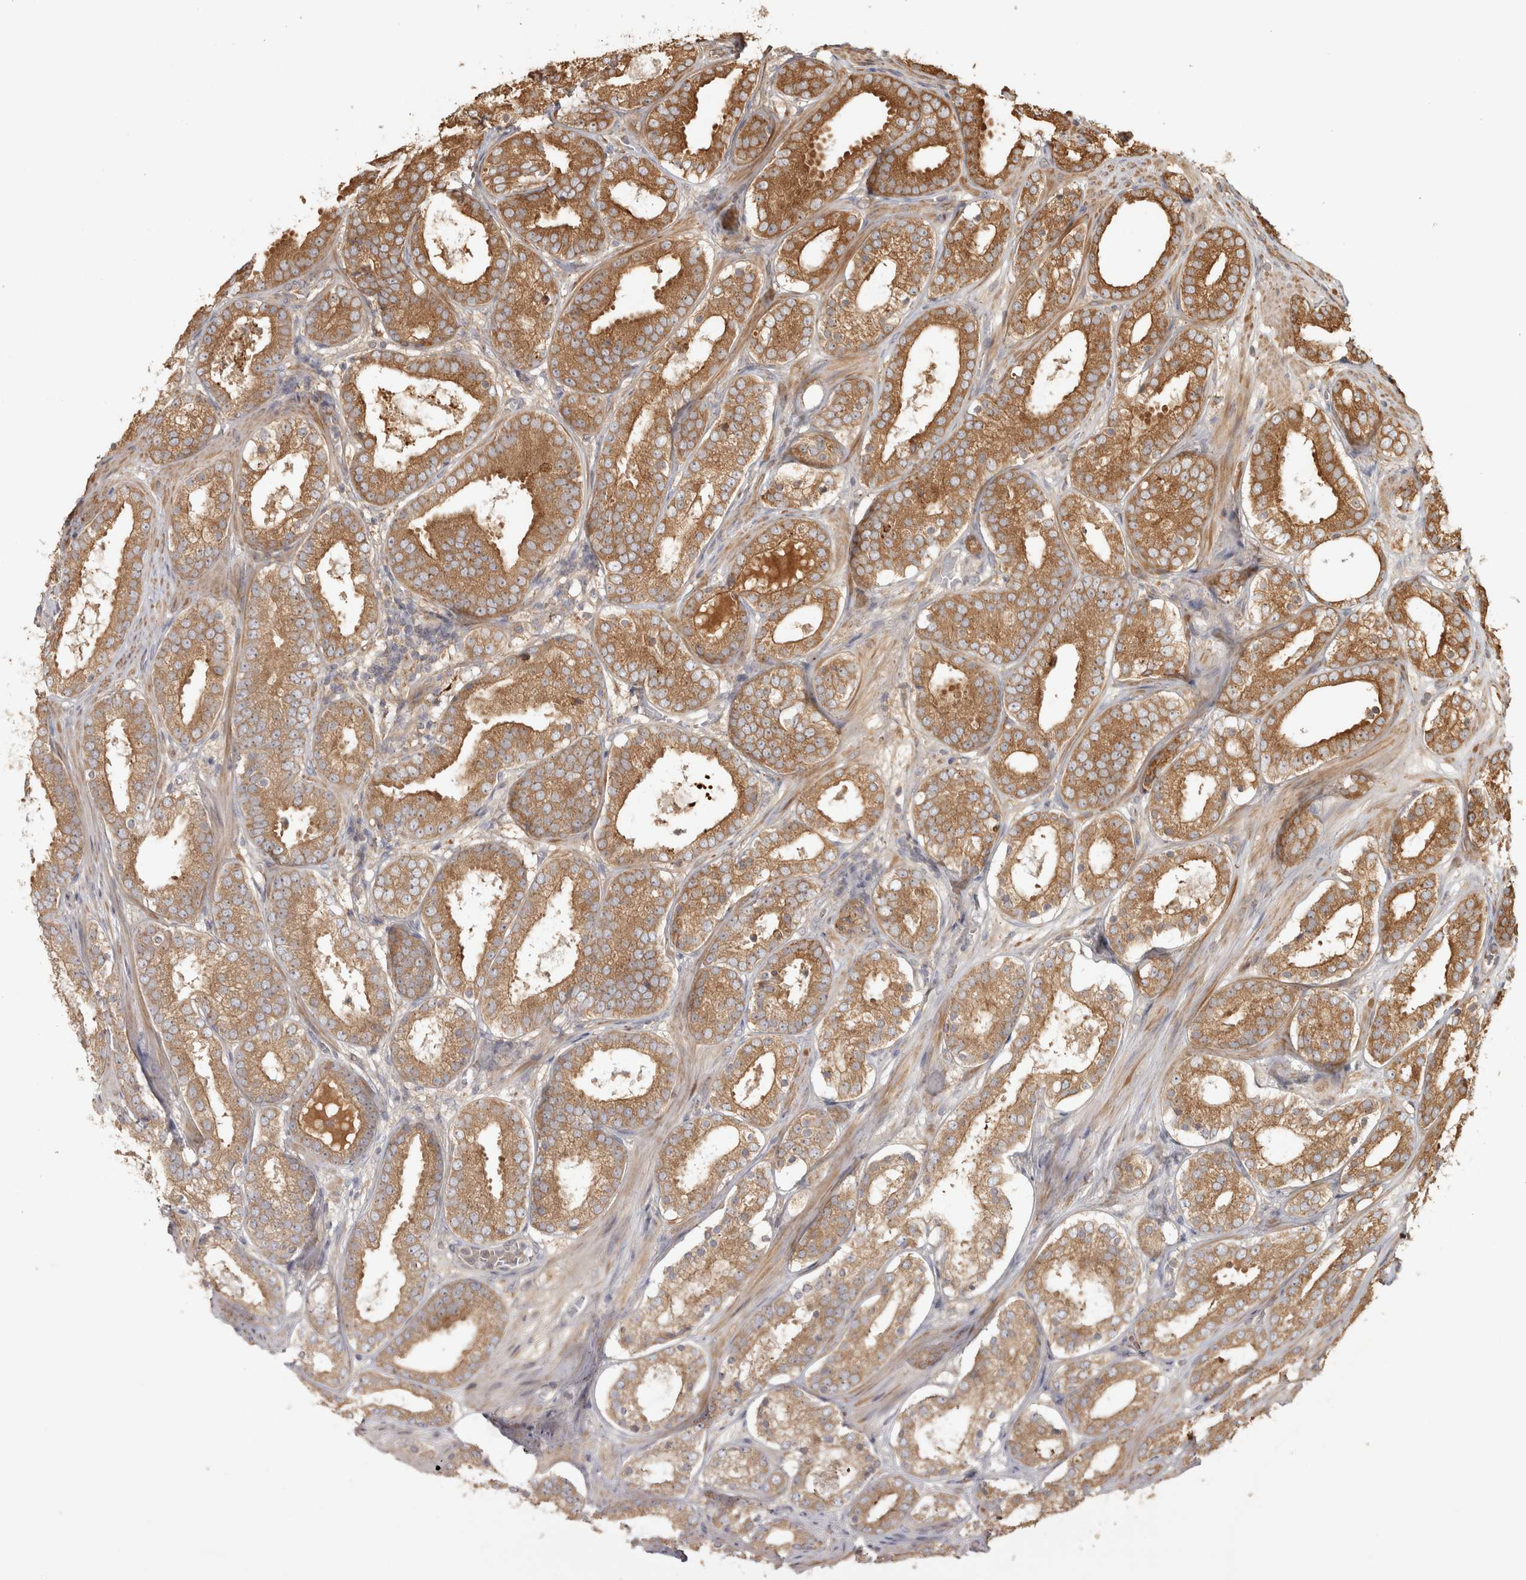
{"staining": {"intensity": "moderate", "quantity": ">75%", "location": "cytoplasmic/membranous"}, "tissue": "prostate cancer", "cell_type": "Tumor cells", "image_type": "cancer", "snomed": [{"axis": "morphology", "description": "Adenocarcinoma, Low grade"}, {"axis": "topography", "description": "Prostate"}], "caption": "Protein staining of prostate low-grade adenocarcinoma tissue reveals moderate cytoplasmic/membranous expression in approximately >75% of tumor cells.", "gene": "CAMSAP2", "patient": {"sex": "male", "age": 69}}